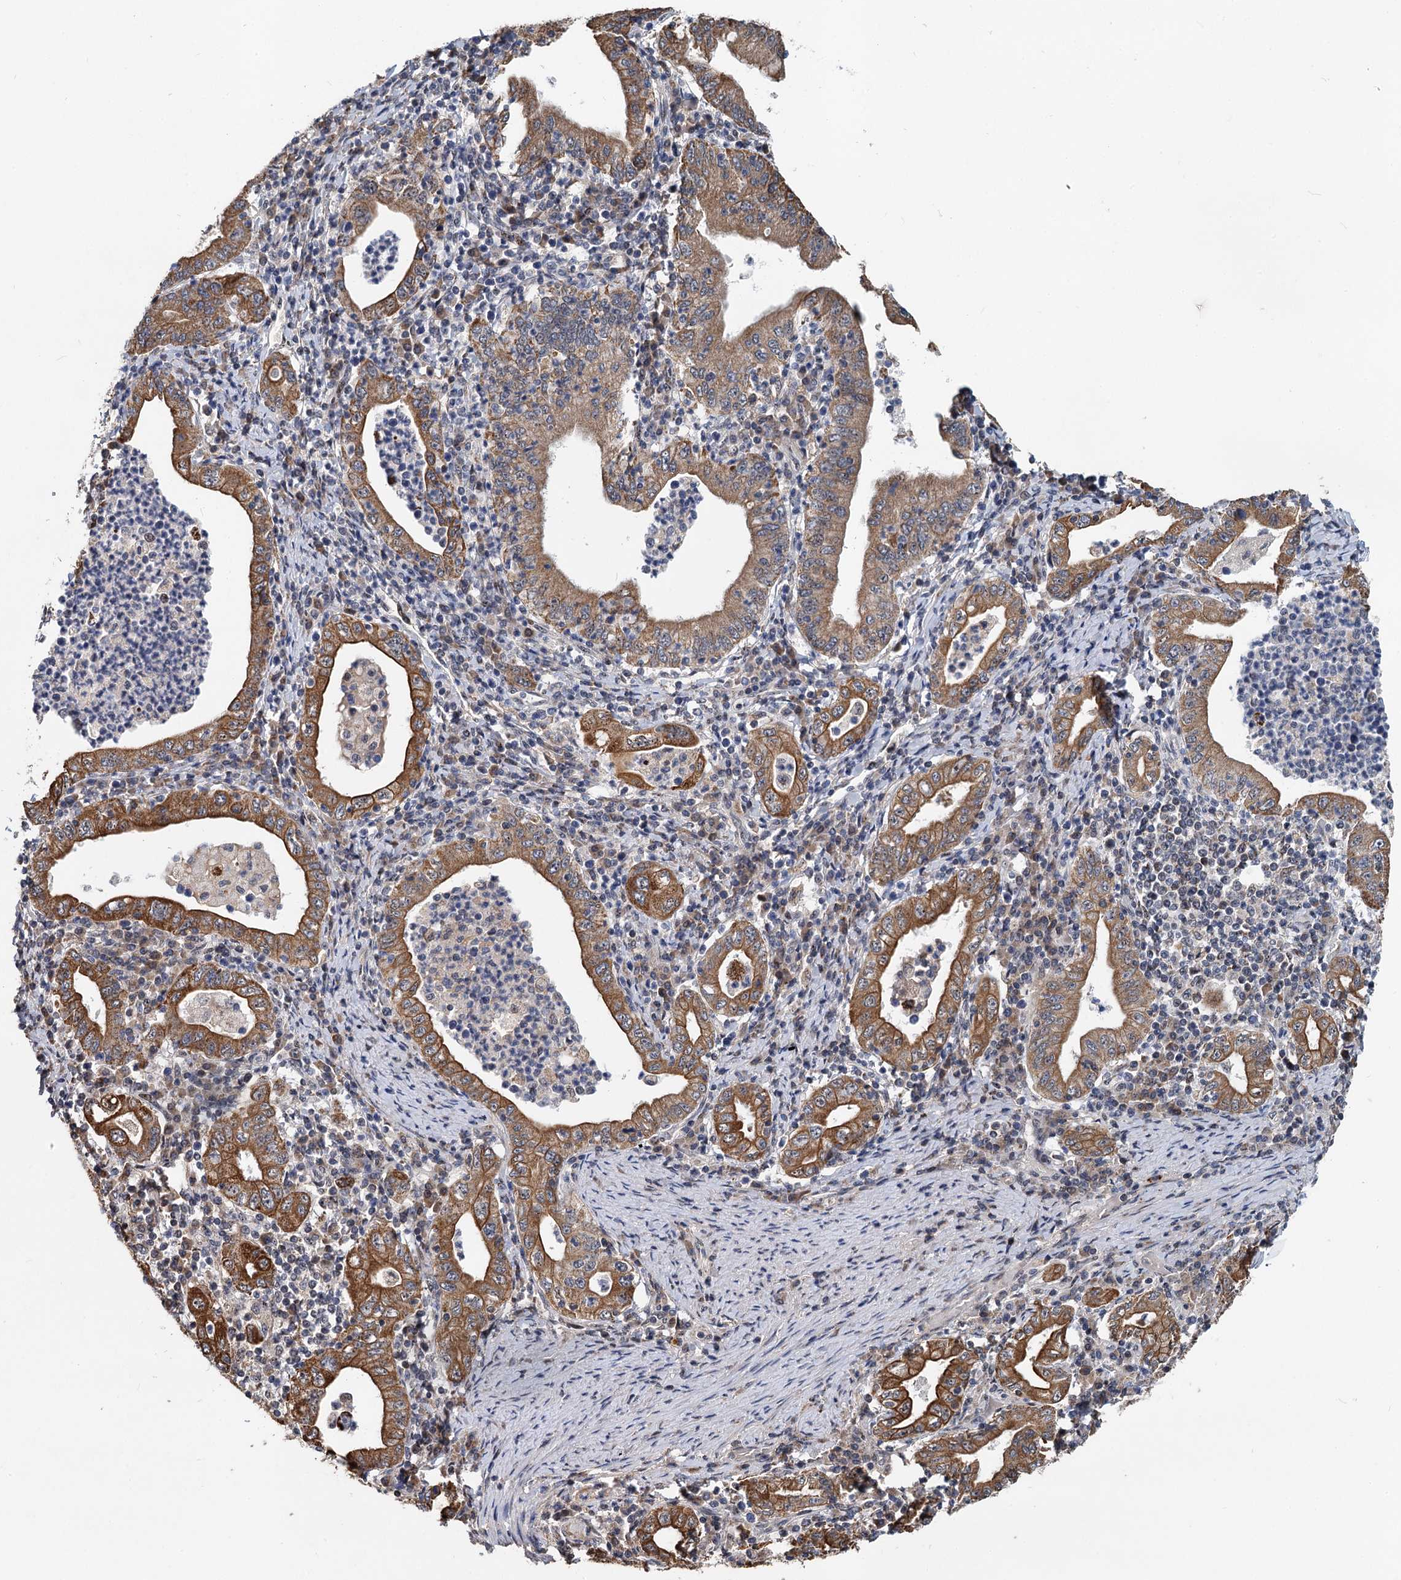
{"staining": {"intensity": "moderate", "quantity": ">75%", "location": "cytoplasmic/membranous"}, "tissue": "stomach cancer", "cell_type": "Tumor cells", "image_type": "cancer", "snomed": [{"axis": "morphology", "description": "Normal tissue, NOS"}, {"axis": "morphology", "description": "Adenocarcinoma, NOS"}, {"axis": "topography", "description": "Esophagus"}, {"axis": "topography", "description": "Stomach, upper"}, {"axis": "topography", "description": "Peripheral nerve tissue"}], "caption": "Immunohistochemistry photomicrograph of stomach adenocarcinoma stained for a protein (brown), which displays medium levels of moderate cytoplasmic/membranous staining in about >75% of tumor cells.", "gene": "RITA1", "patient": {"sex": "male", "age": 62}}